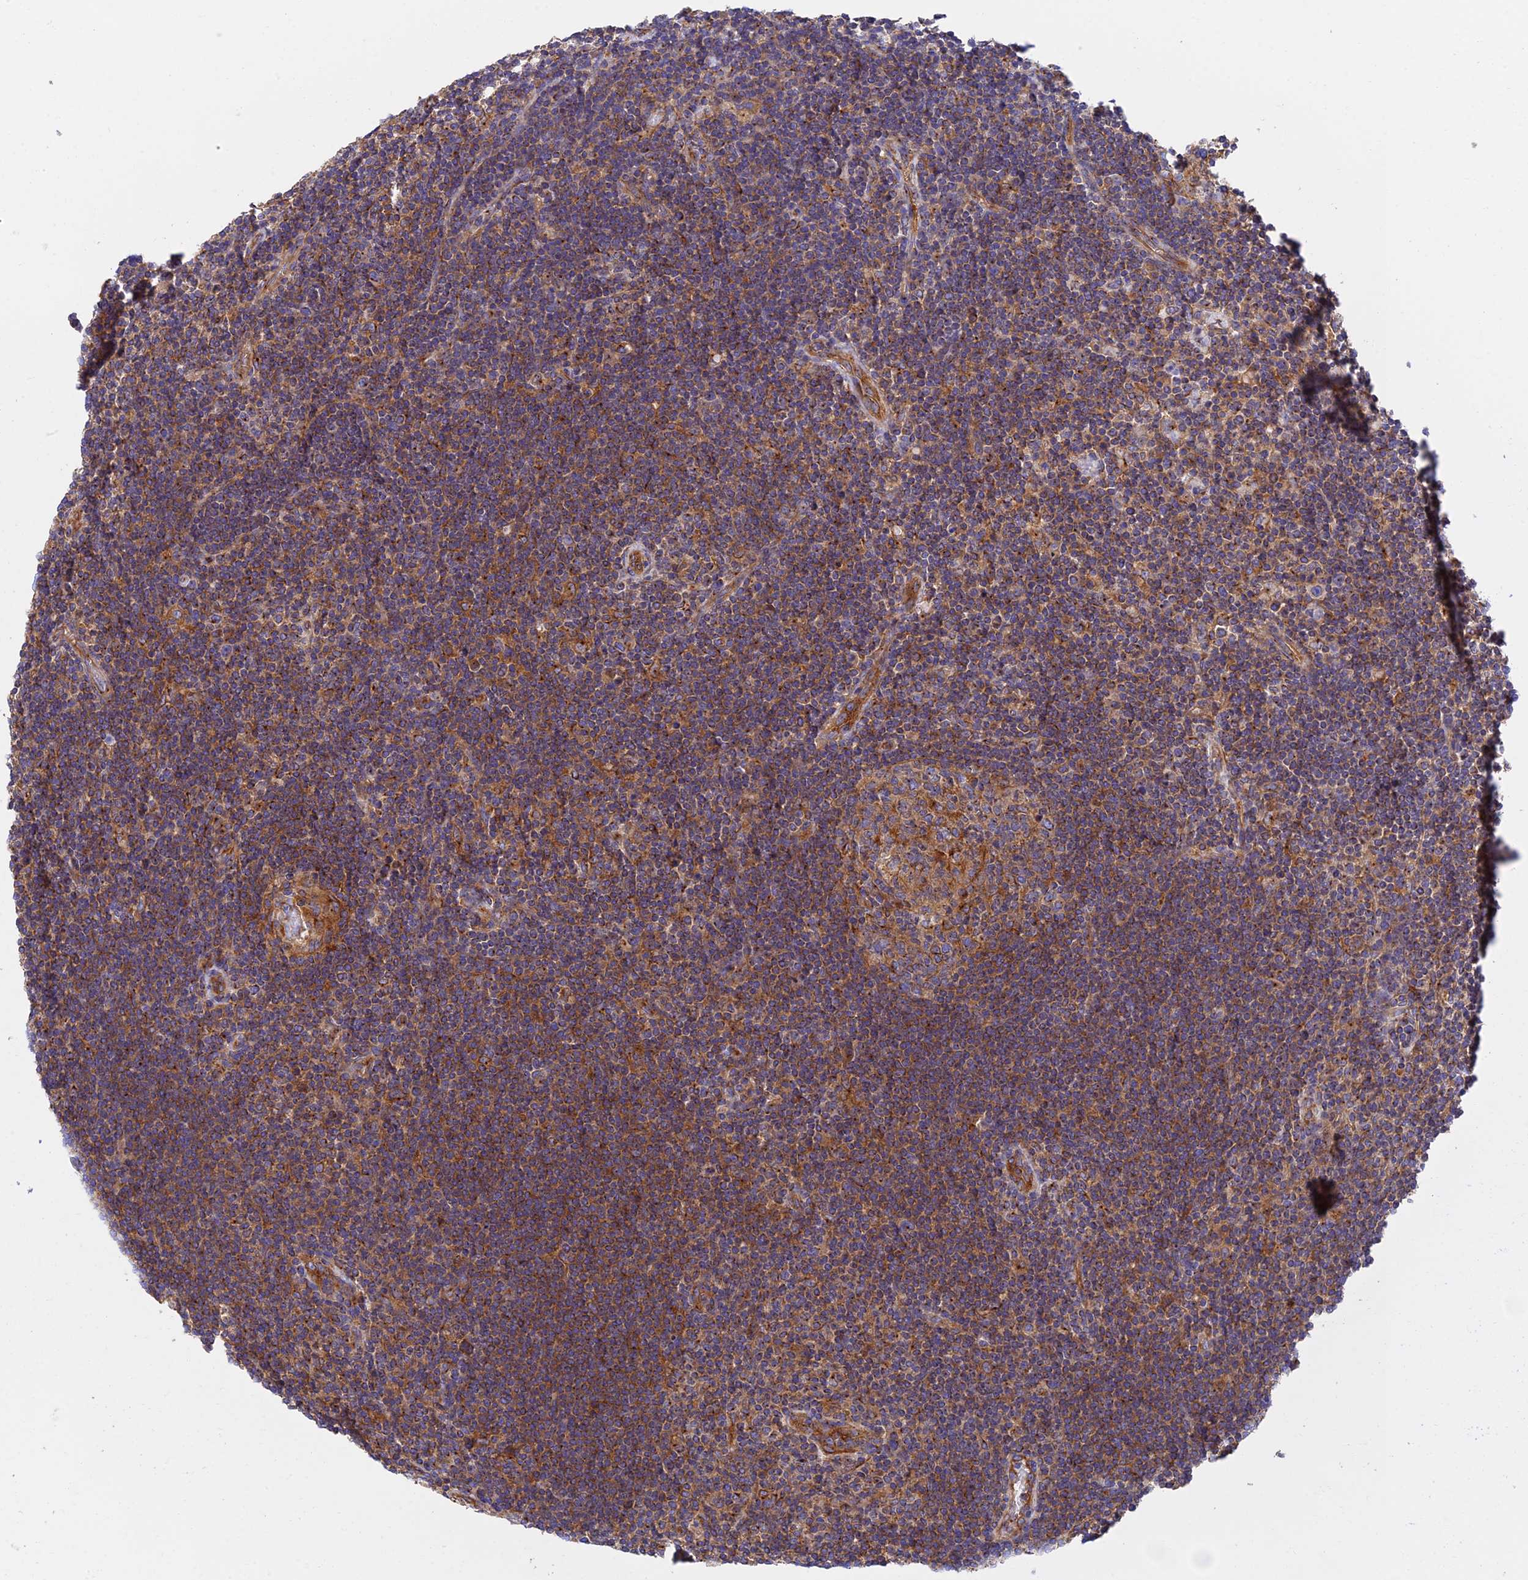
{"staining": {"intensity": "weak", "quantity": "25%-75%", "location": "cytoplasmic/membranous"}, "tissue": "lymphoma", "cell_type": "Tumor cells", "image_type": "cancer", "snomed": [{"axis": "morphology", "description": "Hodgkin's disease, NOS"}, {"axis": "topography", "description": "Lymph node"}], "caption": "Lymphoma was stained to show a protein in brown. There is low levels of weak cytoplasmic/membranous staining in approximately 25%-75% of tumor cells. The protein is stained brown, and the nuclei are stained in blue (DAB IHC with brightfield microscopy, high magnification).", "gene": "DCTN2", "patient": {"sex": "female", "age": 57}}